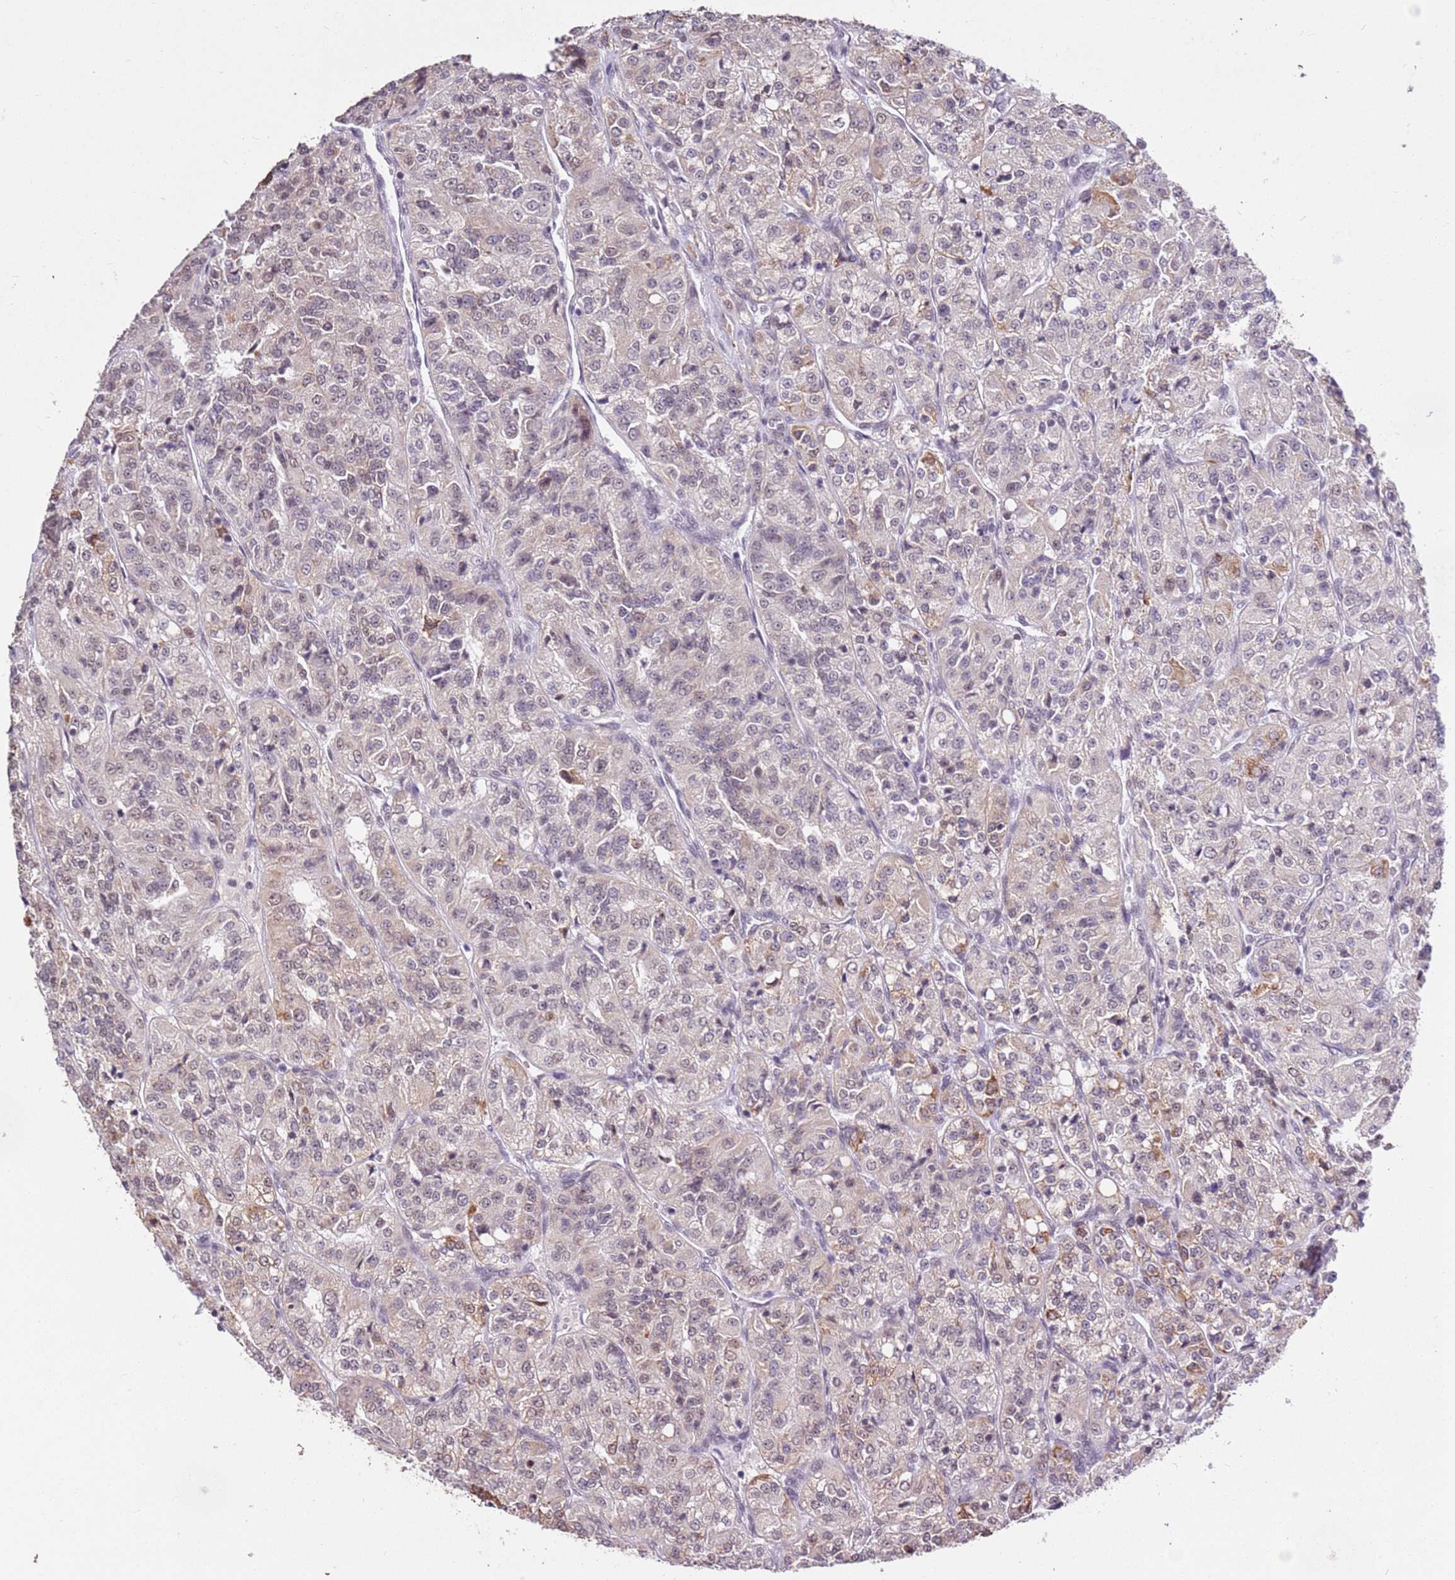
{"staining": {"intensity": "moderate", "quantity": "25%-75%", "location": "cytoplasmic/membranous"}, "tissue": "renal cancer", "cell_type": "Tumor cells", "image_type": "cancer", "snomed": [{"axis": "morphology", "description": "Adenocarcinoma, NOS"}, {"axis": "topography", "description": "Kidney"}], "caption": "A photomicrograph of human renal cancer (adenocarcinoma) stained for a protein exhibits moderate cytoplasmic/membranous brown staining in tumor cells.", "gene": "AKAP8L", "patient": {"sex": "female", "age": 63}}